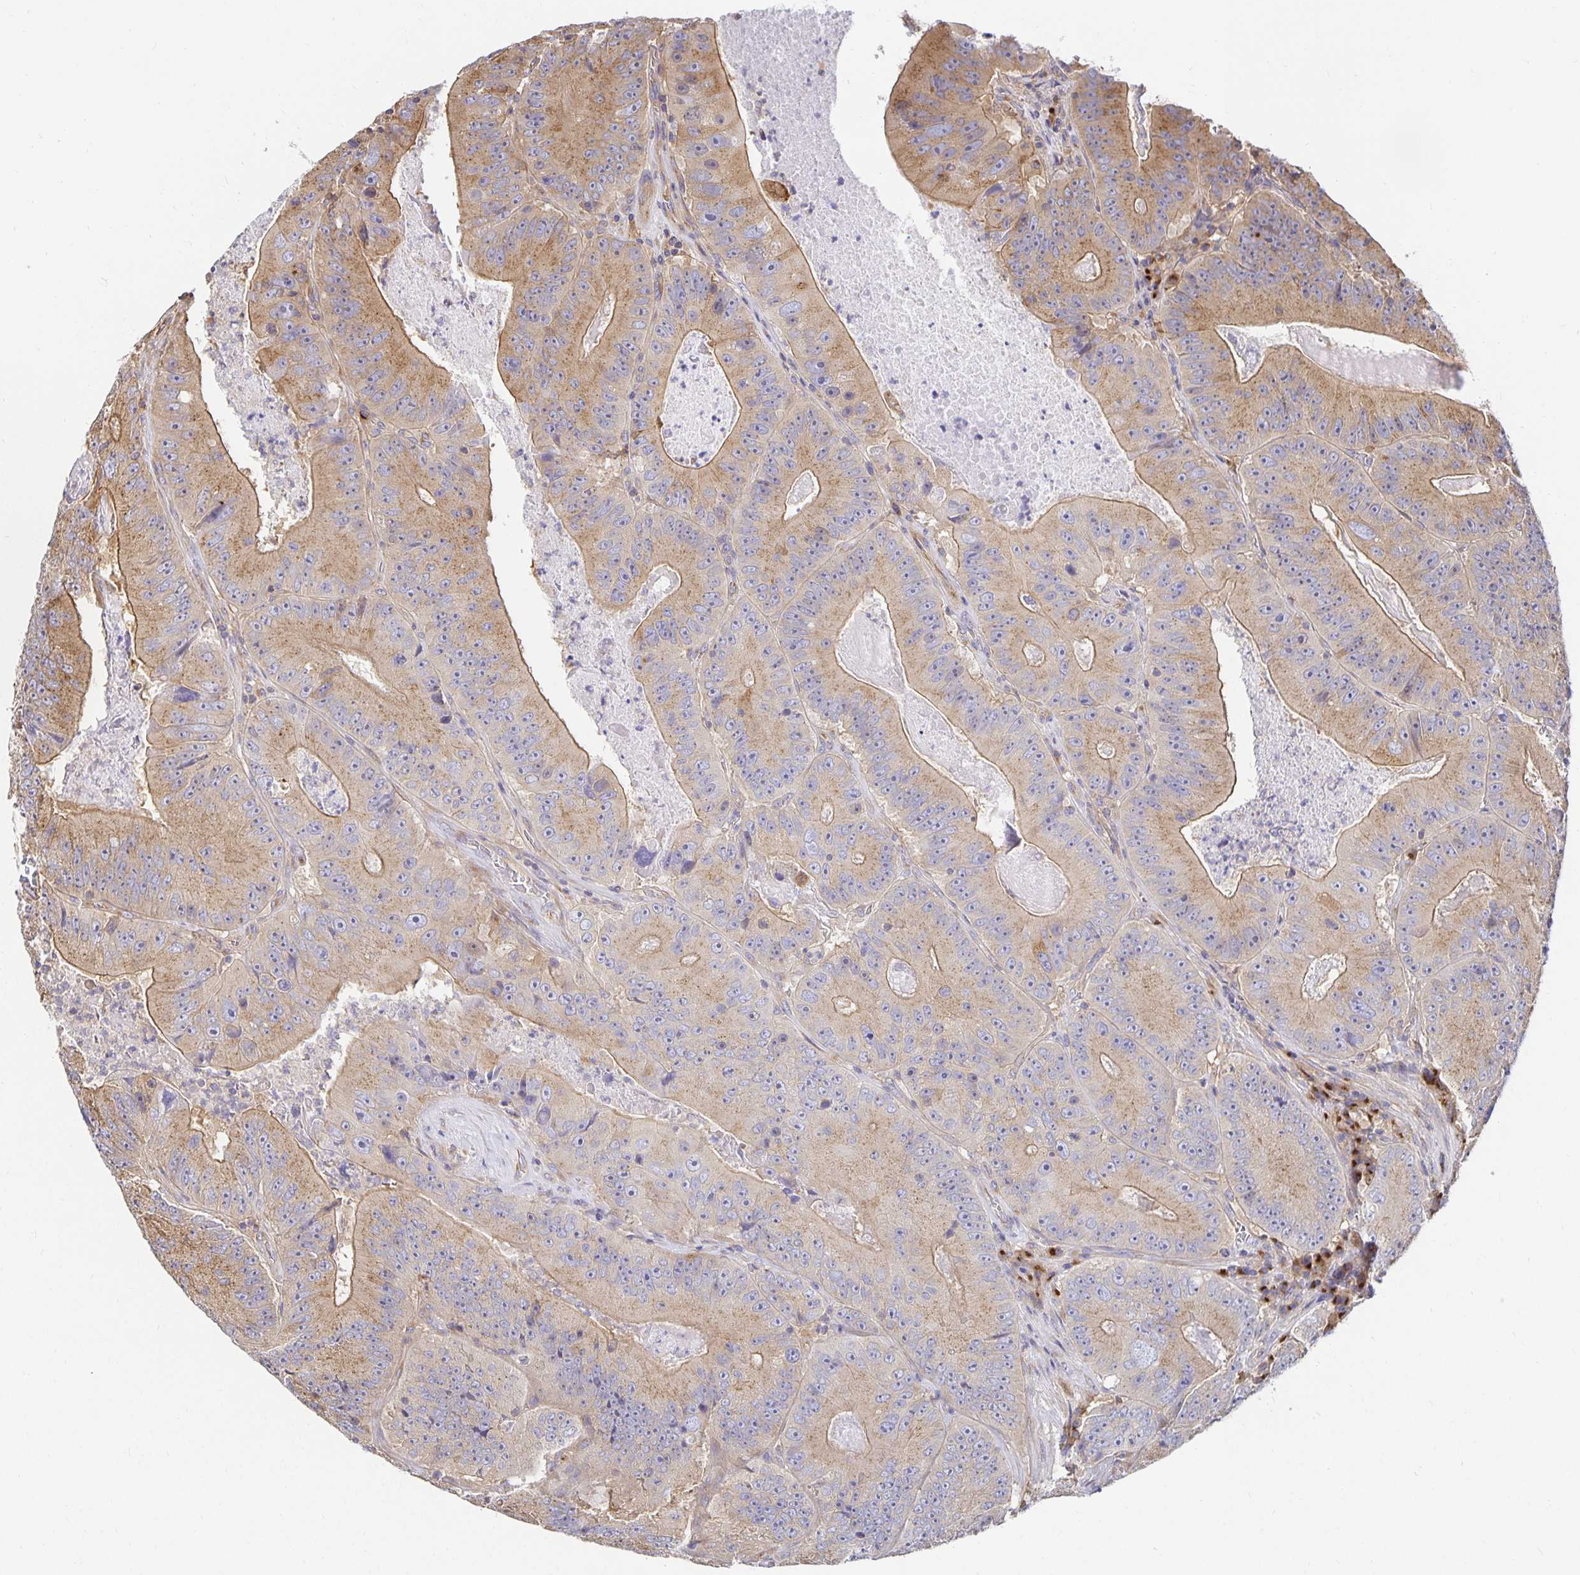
{"staining": {"intensity": "moderate", "quantity": ">75%", "location": "cytoplasmic/membranous"}, "tissue": "colorectal cancer", "cell_type": "Tumor cells", "image_type": "cancer", "snomed": [{"axis": "morphology", "description": "Adenocarcinoma, NOS"}, {"axis": "topography", "description": "Colon"}], "caption": "Immunohistochemical staining of colorectal cancer shows medium levels of moderate cytoplasmic/membranous protein staining in approximately >75% of tumor cells. The protein of interest is shown in brown color, while the nuclei are stained blue.", "gene": "USO1", "patient": {"sex": "female", "age": 86}}